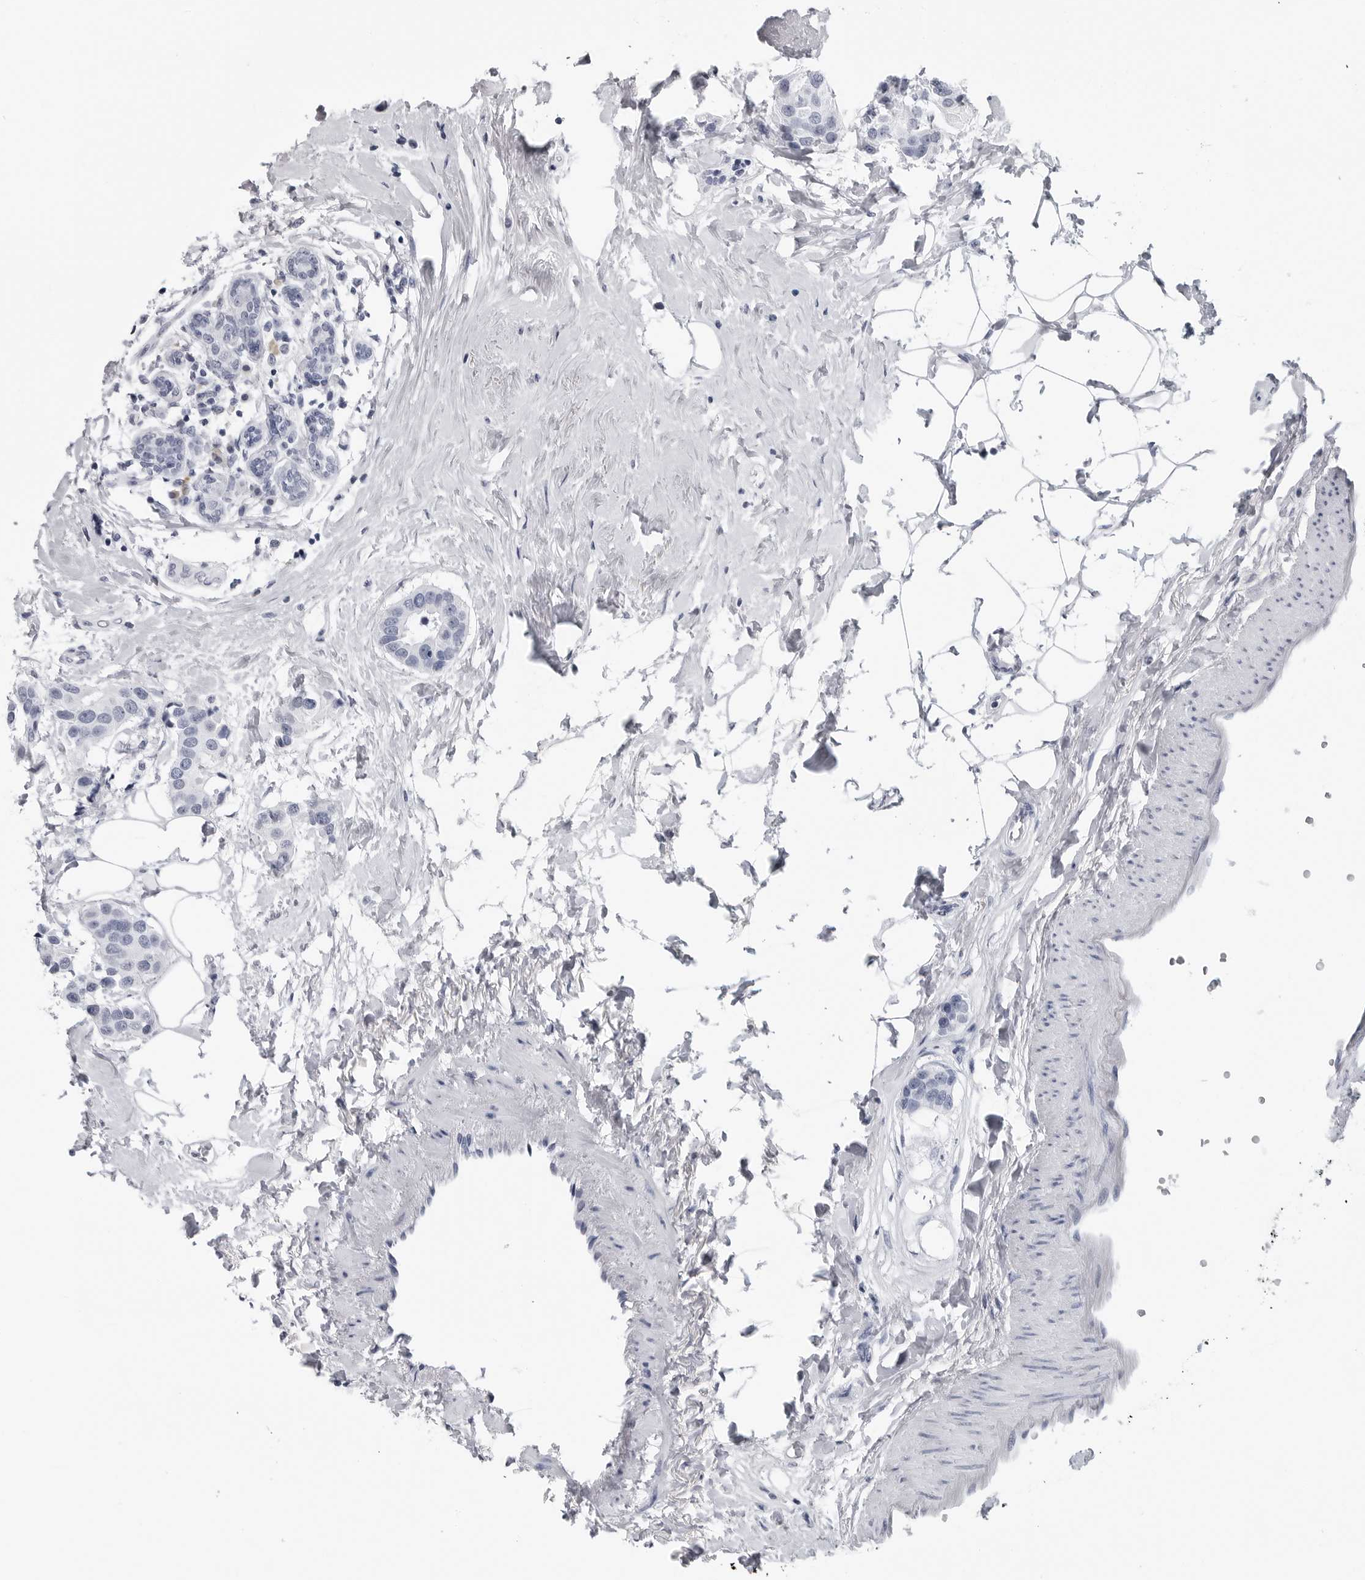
{"staining": {"intensity": "negative", "quantity": "none", "location": "none"}, "tissue": "breast cancer", "cell_type": "Tumor cells", "image_type": "cancer", "snomed": [{"axis": "morphology", "description": "Normal tissue, NOS"}, {"axis": "morphology", "description": "Duct carcinoma"}, {"axis": "topography", "description": "Breast"}], "caption": "Breast cancer stained for a protein using immunohistochemistry demonstrates no staining tumor cells.", "gene": "AMPD1", "patient": {"sex": "female", "age": 39}}